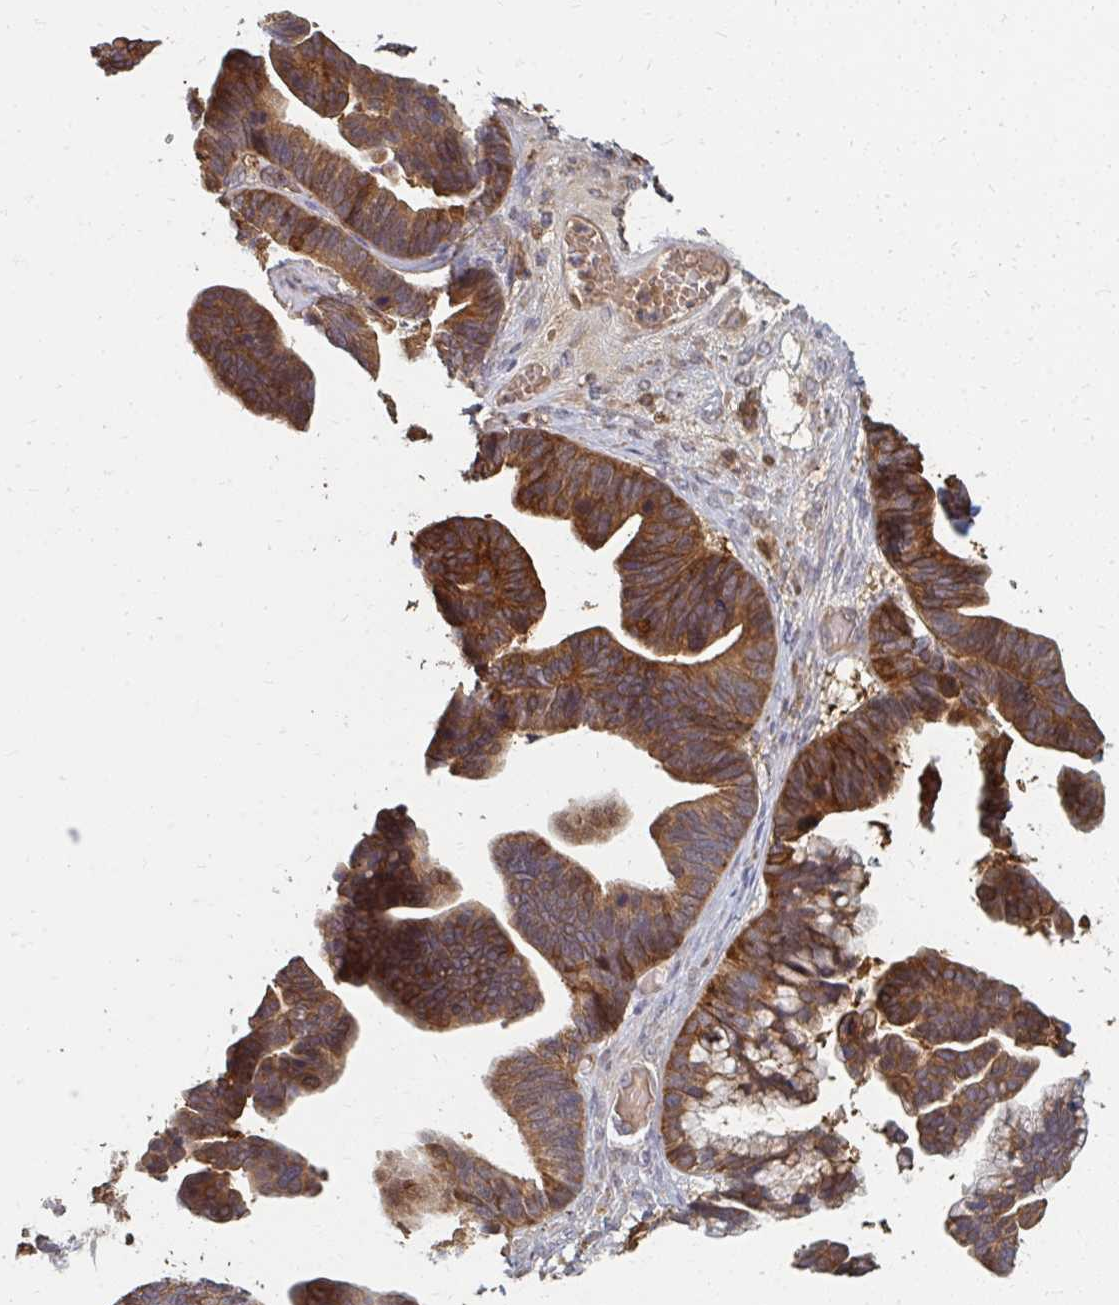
{"staining": {"intensity": "moderate", "quantity": ">75%", "location": "cytoplasmic/membranous"}, "tissue": "ovarian cancer", "cell_type": "Tumor cells", "image_type": "cancer", "snomed": [{"axis": "morphology", "description": "Cystadenocarcinoma, serous, NOS"}, {"axis": "topography", "description": "Ovary"}], "caption": "A brown stain shows moderate cytoplasmic/membranous expression of a protein in human serous cystadenocarcinoma (ovarian) tumor cells. (brown staining indicates protein expression, while blue staining denotes nuclei).", "gene": "ZNF285", "patient": {"sex": "female", "age": 56}}